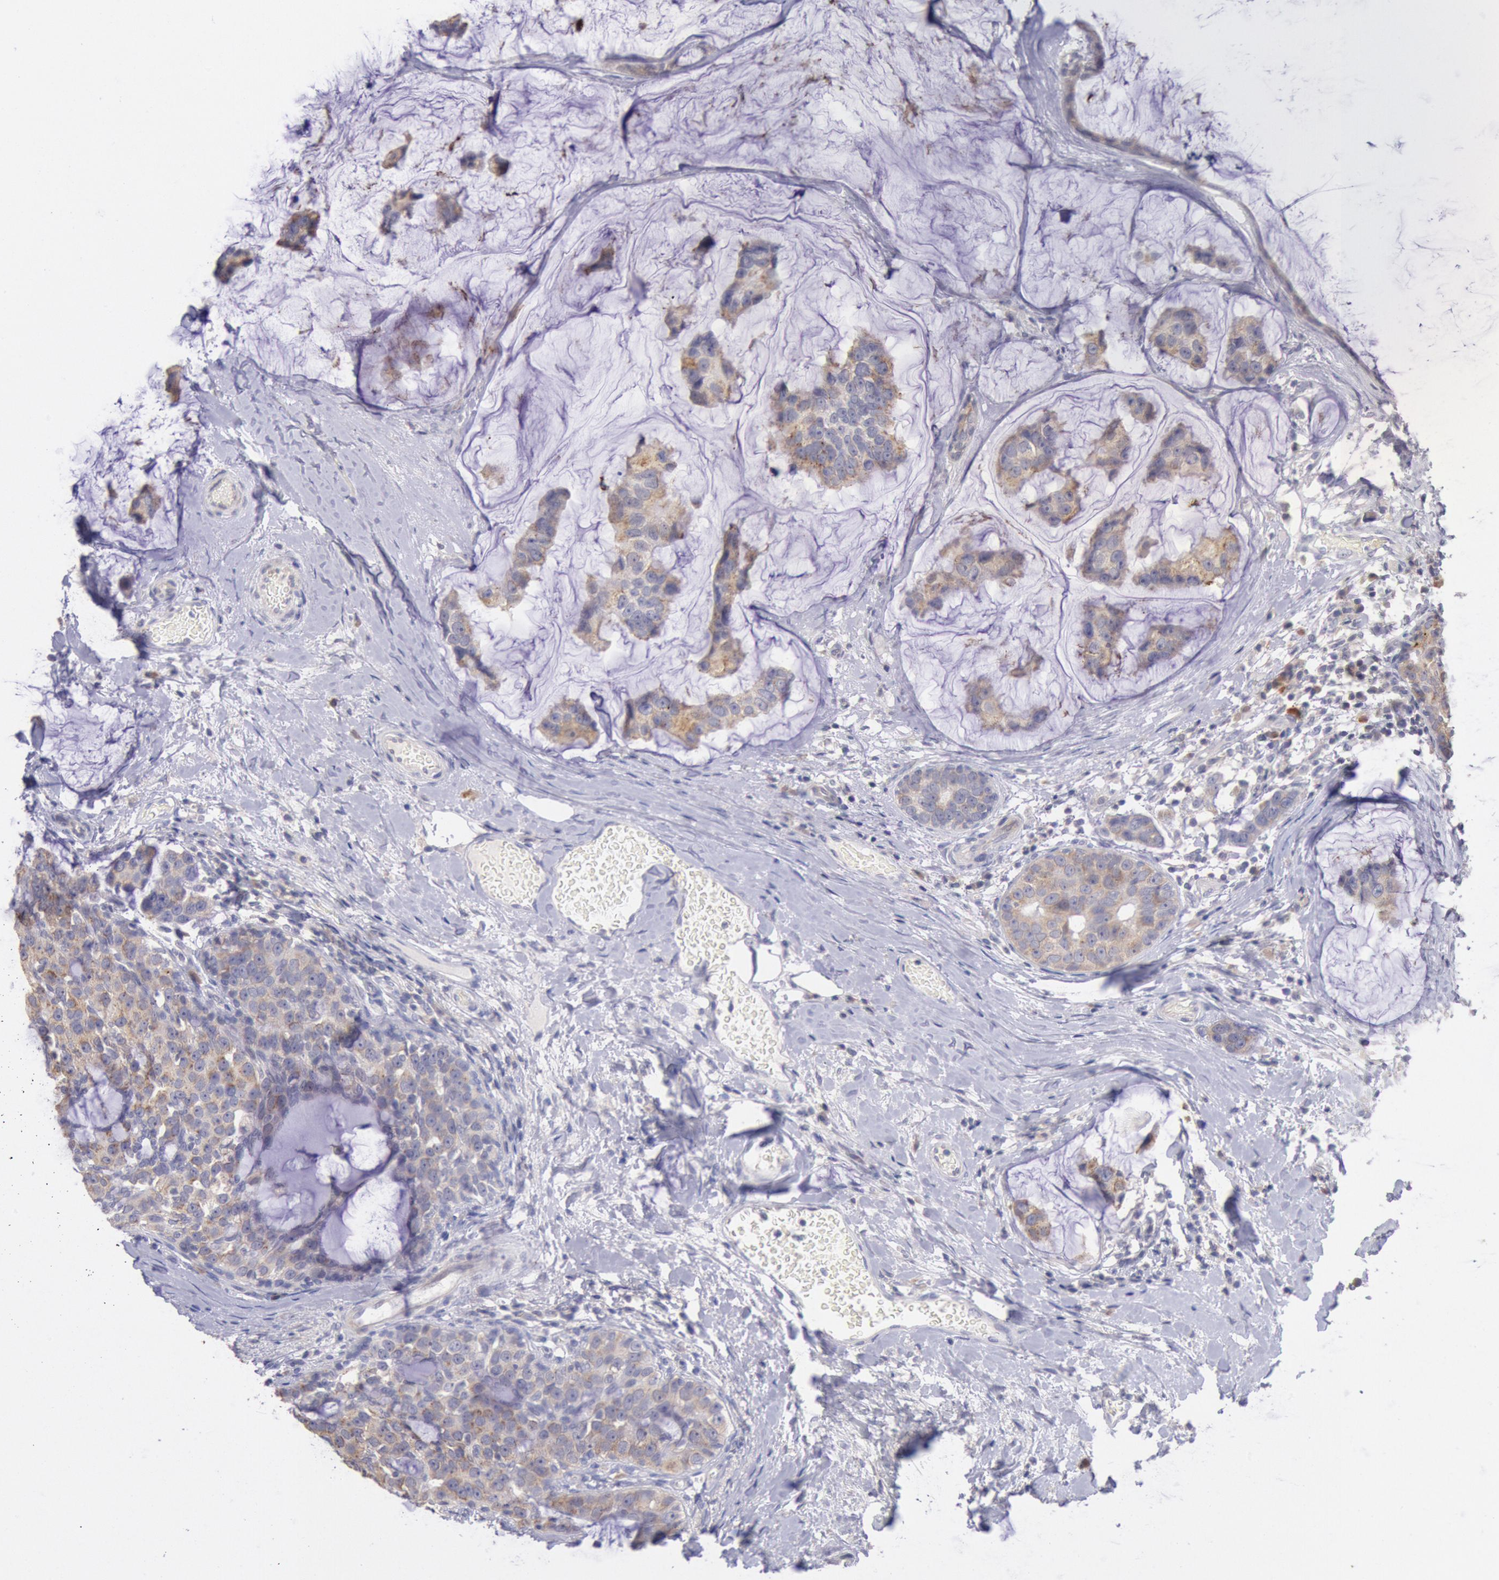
{"staining": {"intensity": "moderate", "quantity": ">75%", "location": "cytoplasmic/membranous"}, "tissue": "breast cancer", "cell_type": "Tumor cells", "image_type": "cancer", "snomed": [{"axis": "morphology", "description": "Normal tissue, NOS"}, {"axis": "morphology", "description": "Duct carcinoma"}, {"axis": "topography", "description": "Breast"}], "caption": "Immunohistochemical staining of human infiltrating ductal carcinoma (breast) exhibits moderate cytoplasmic/membranous protein staining in approximately >75% of tumor cells.", "gene": "GAL3ST1", "patient": {"sex": "female", "age": 50}}